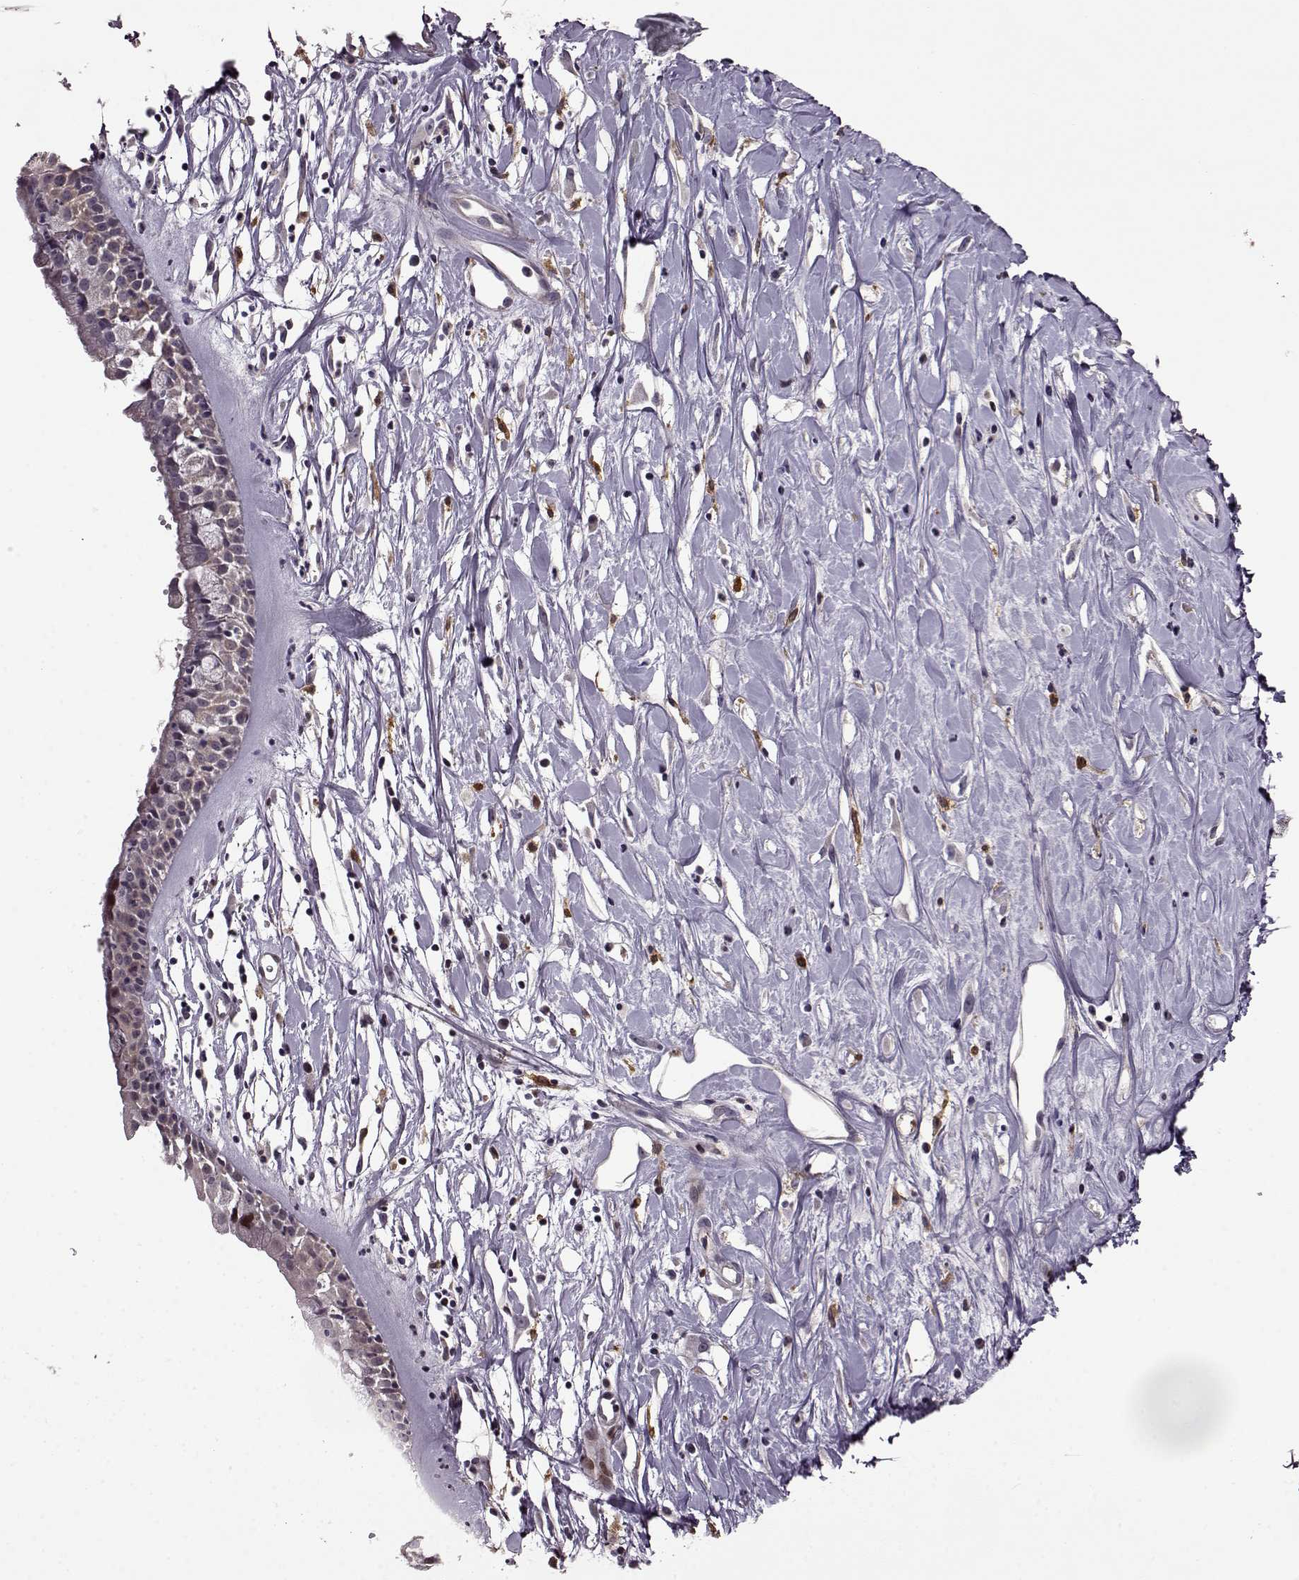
{"staining": {"intensity": "moderate", "quantity": "25%-75%", "location": "cytoplasmic/membranous"}, "tissue": "nasopharynx", "cell_type": "Respiratory epithelial cells", "image_type": "normal", "snomed": [{"axis": "morphology", "description": "Normal tissue, NOS"}, {"axis": "topography", "description": "Nasopharynx"}], "caption": "Immunohistochemistry of normal human nasopharynx shows medium levels of moderate cytoplasmic/membranous expression in approximately 25%-75% of respiratory epithelial cells. Nuclei are stained in blue.", "gene": "MTSS1", "patient": {"sex": "female", "age": 85}}